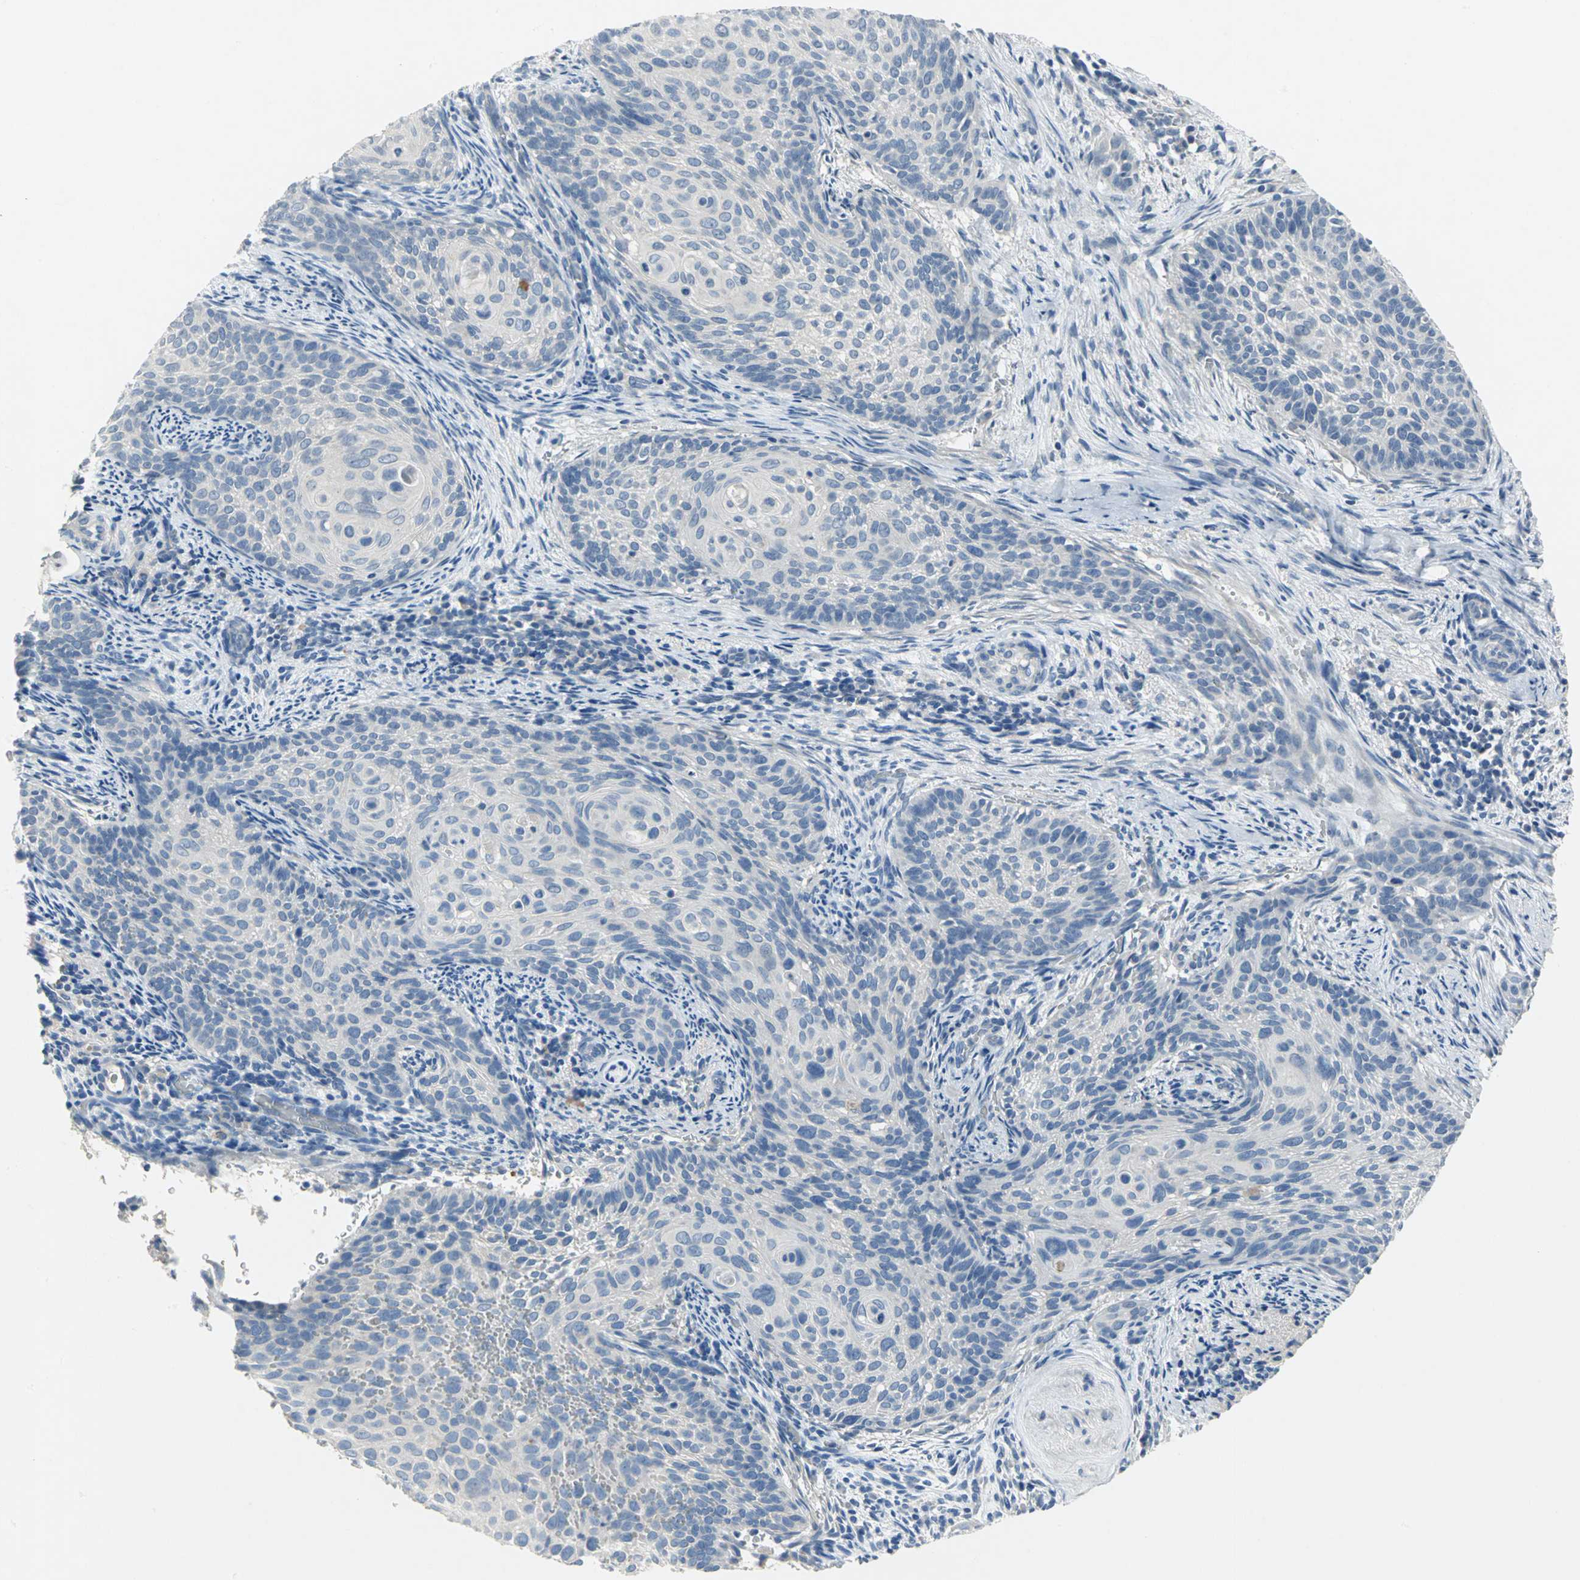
{"staining": {"intensity": "negative", "quantity": "none", "location": "none"}, "tissue": "cervical cancer", "cell_type": "Tumor cells", "image_type": "cancer", "snomed": [{"axis": "morphology", "description": "Squamous cell carcinoma, NOS"}, {"axis": "topography", "description": "Cervix"}], "caption": "DAB (3,3'-diaminobenzidine) immunohistochemical staining of human cervical squamous cell carcinoma shows no significant expression in tumor cells.", "gene": "PTGDS", "patient": {"sex": "female", "age": 33}}